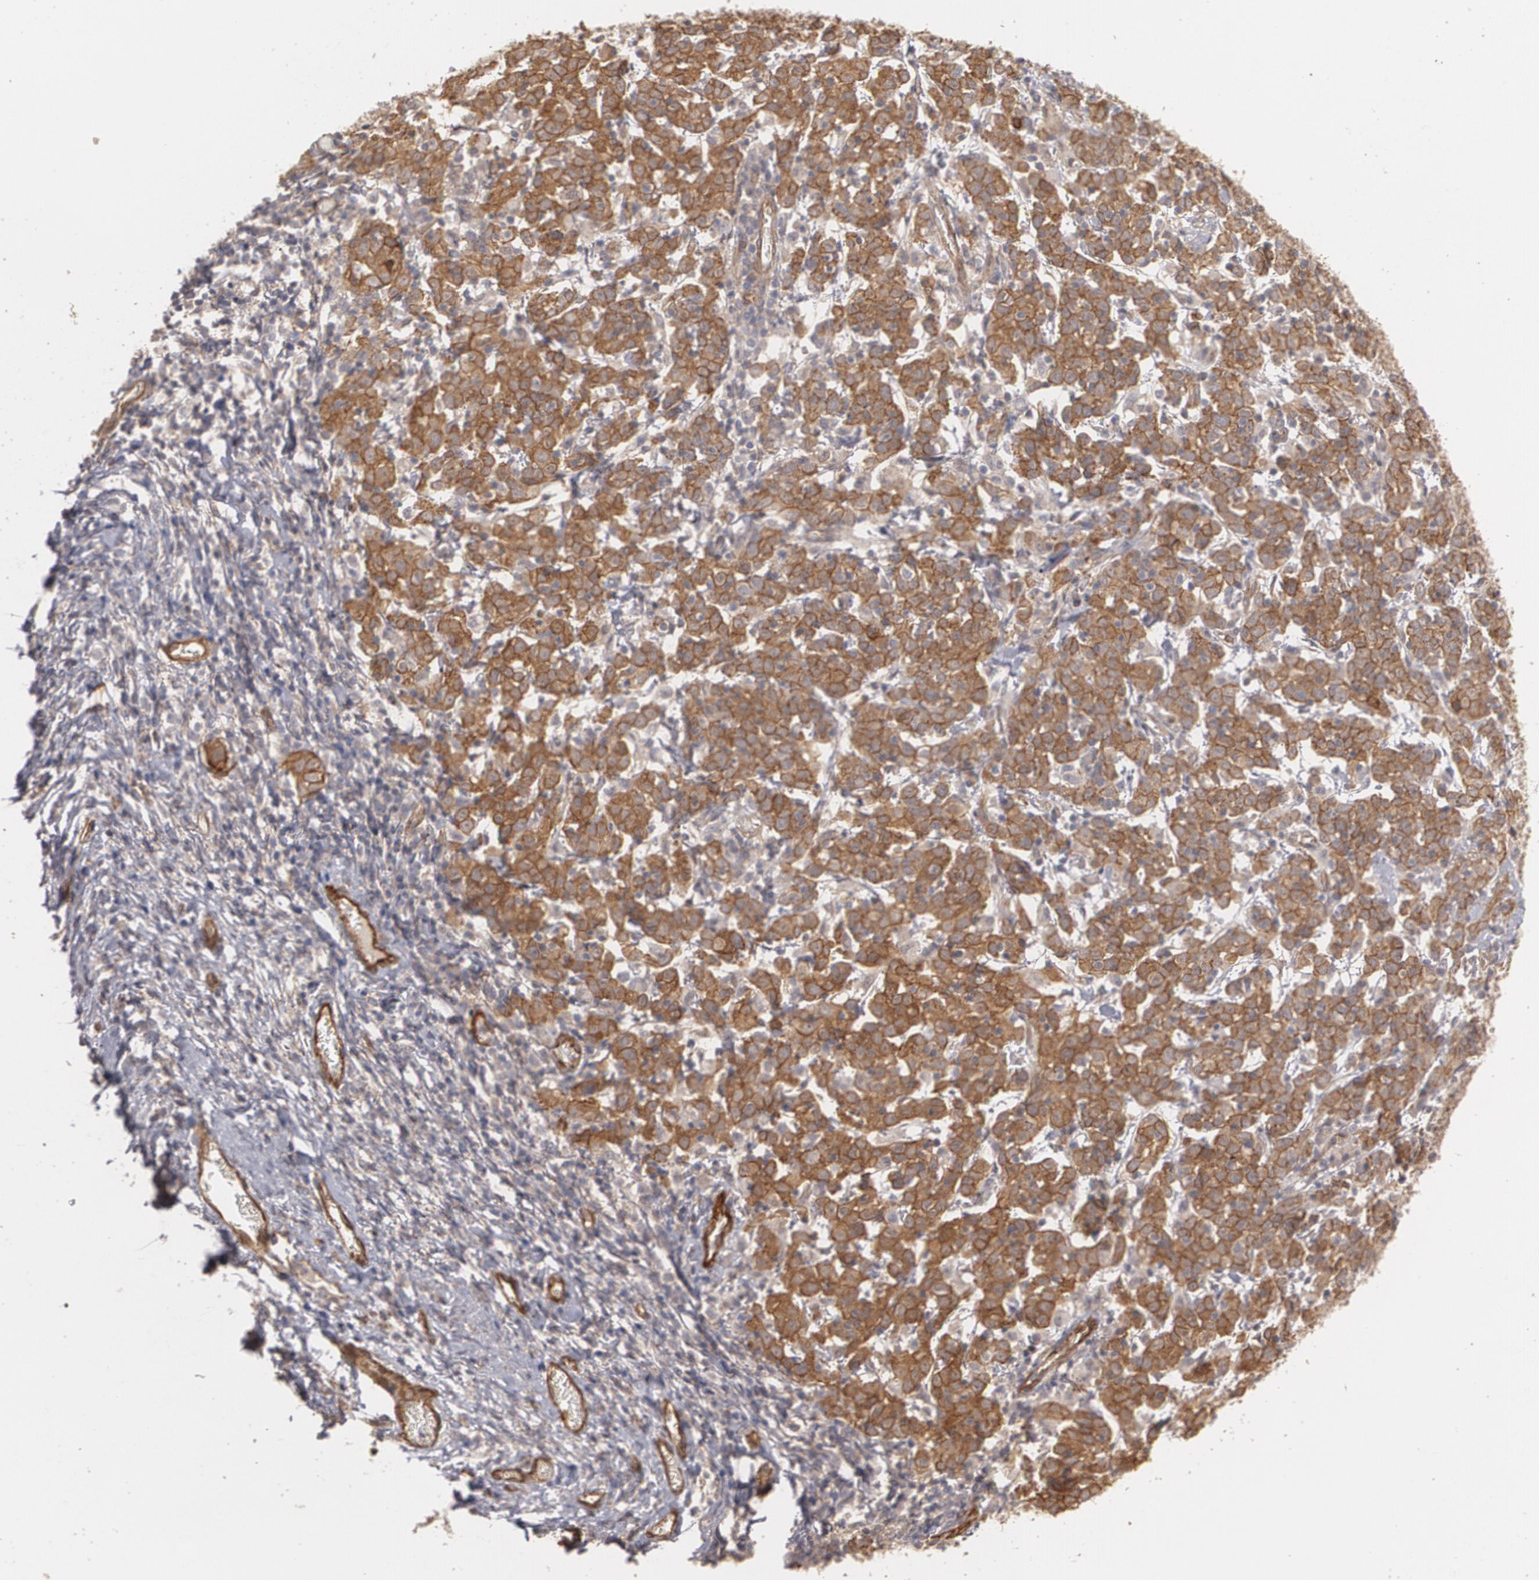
{"staining": {"intensity": "moderate", "quantity": ">75%", "location": "cytoplasmic/membranous"}, "tissue": "cervical cancer", "cell_type": "Tumor cells", "image_type": "cancer", "snomed": [{"axis": "morphology", "description": "Normal tissue, NOS"}, {"axis": "morphology", "description": "Squamous cell carcinoma, NOS"}, {"axis": "topography", "description": "Cervix"}], "caption": "Moderate cytoplasmic/membranous expression for a protein is identified in about >75% of tumor cells of squamous cell carcinoma (cervical) using IHC.", "gene": "TJP1", "patient": {"sex": "female", "age": 67}}